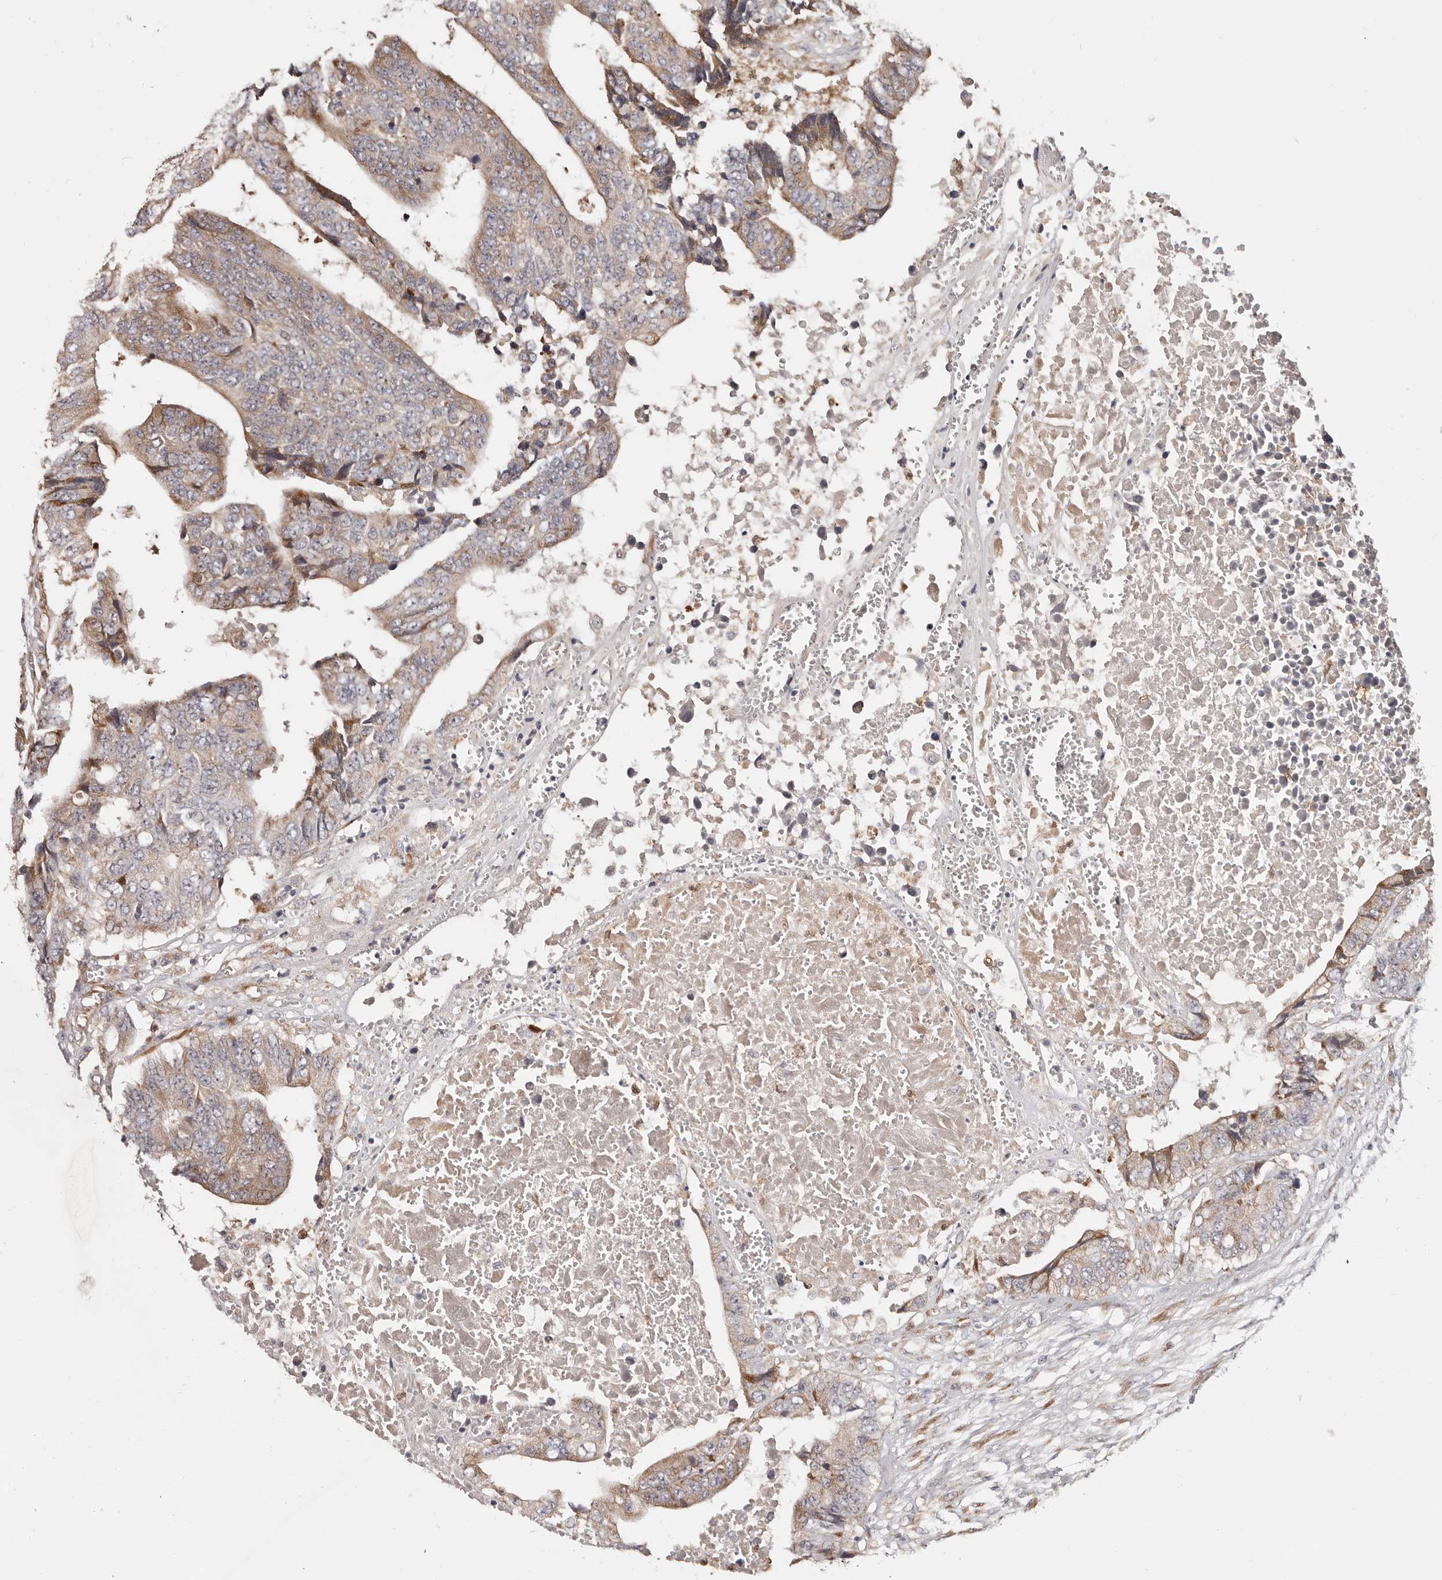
{"staining": {"intensity": "weak", "quantity": "<25%", "location": "cytoplasmic/membranous"}, "tissue": "colorectal cancer", "cell_type": "Tumor cells", "image_type": "cancer", "snomed": [{"axis": "morphology", "description": "Adenocarcinoma, NOS"}, {"axis": "topography", "description": "Rectum"}], "caption": "Protein analysis of colorectal cancer (adenocarcinoma) displays no significant expression in tumor cells. (DAB (3,3'-diaminobenzidine) immunohistochemistry (IHC), high magnification).", "gene": "BCL2L15", "patient": {"sex": "male", "age": 84}}